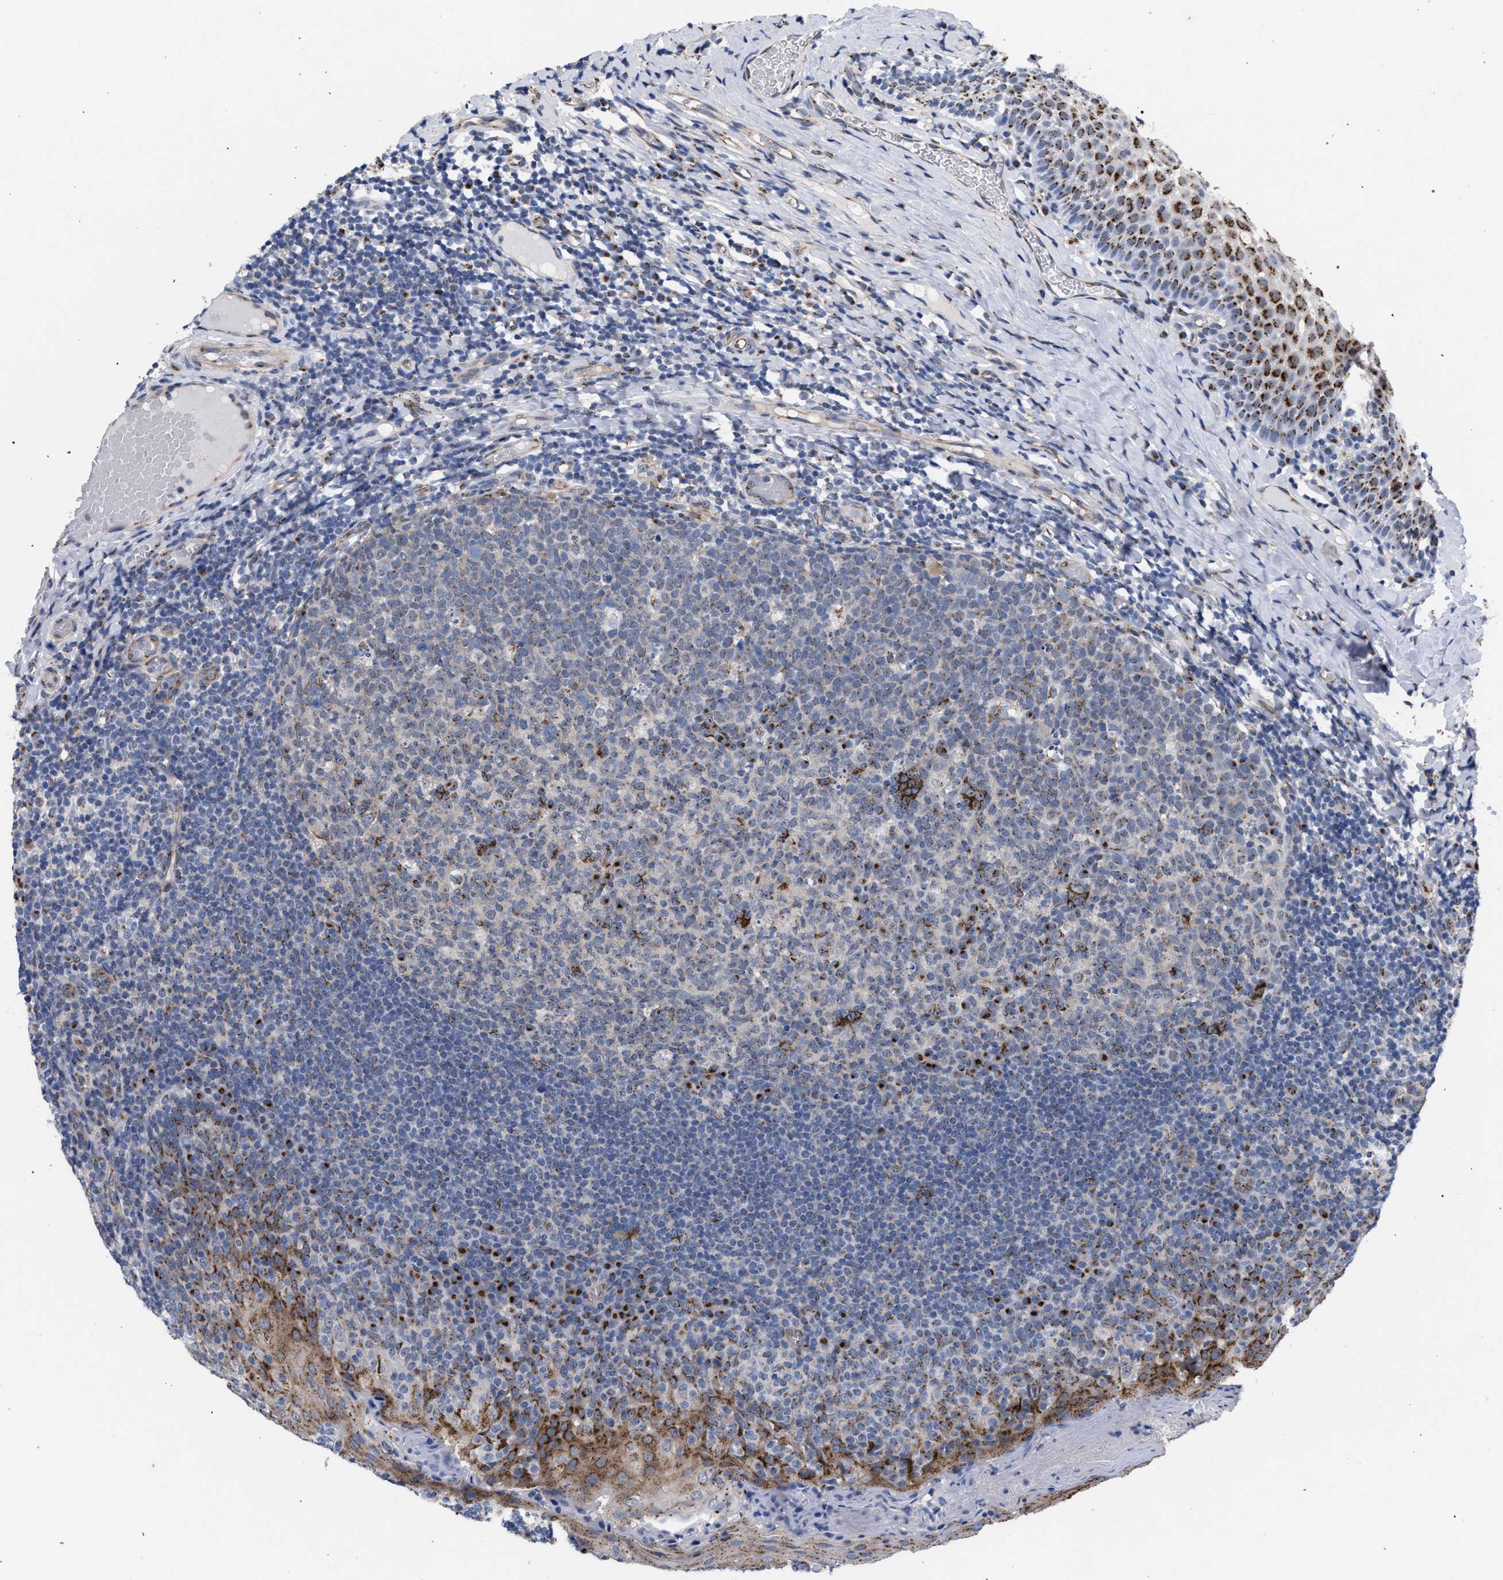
{"staining": {"intensity": "strong", "quantity": "<25%", "location": "cytoplasmic/membranous"}, "tissue": "tonsil", "cell_type": "Germinal center cells", "image_type": "normal", "snomed": [{"axis": "morphology", "description": "Normal tissue, NOS"}, {"axis": "topography", "description": "Tonsil"}], "caption": "Germinal center cells demonstrate medium levels of strong cytoplasmic/membranous staining in about <25% of cells in normal human tonsil.", "gene": "GOLGA2", "patient": {"sex": "female", "age": 19}}